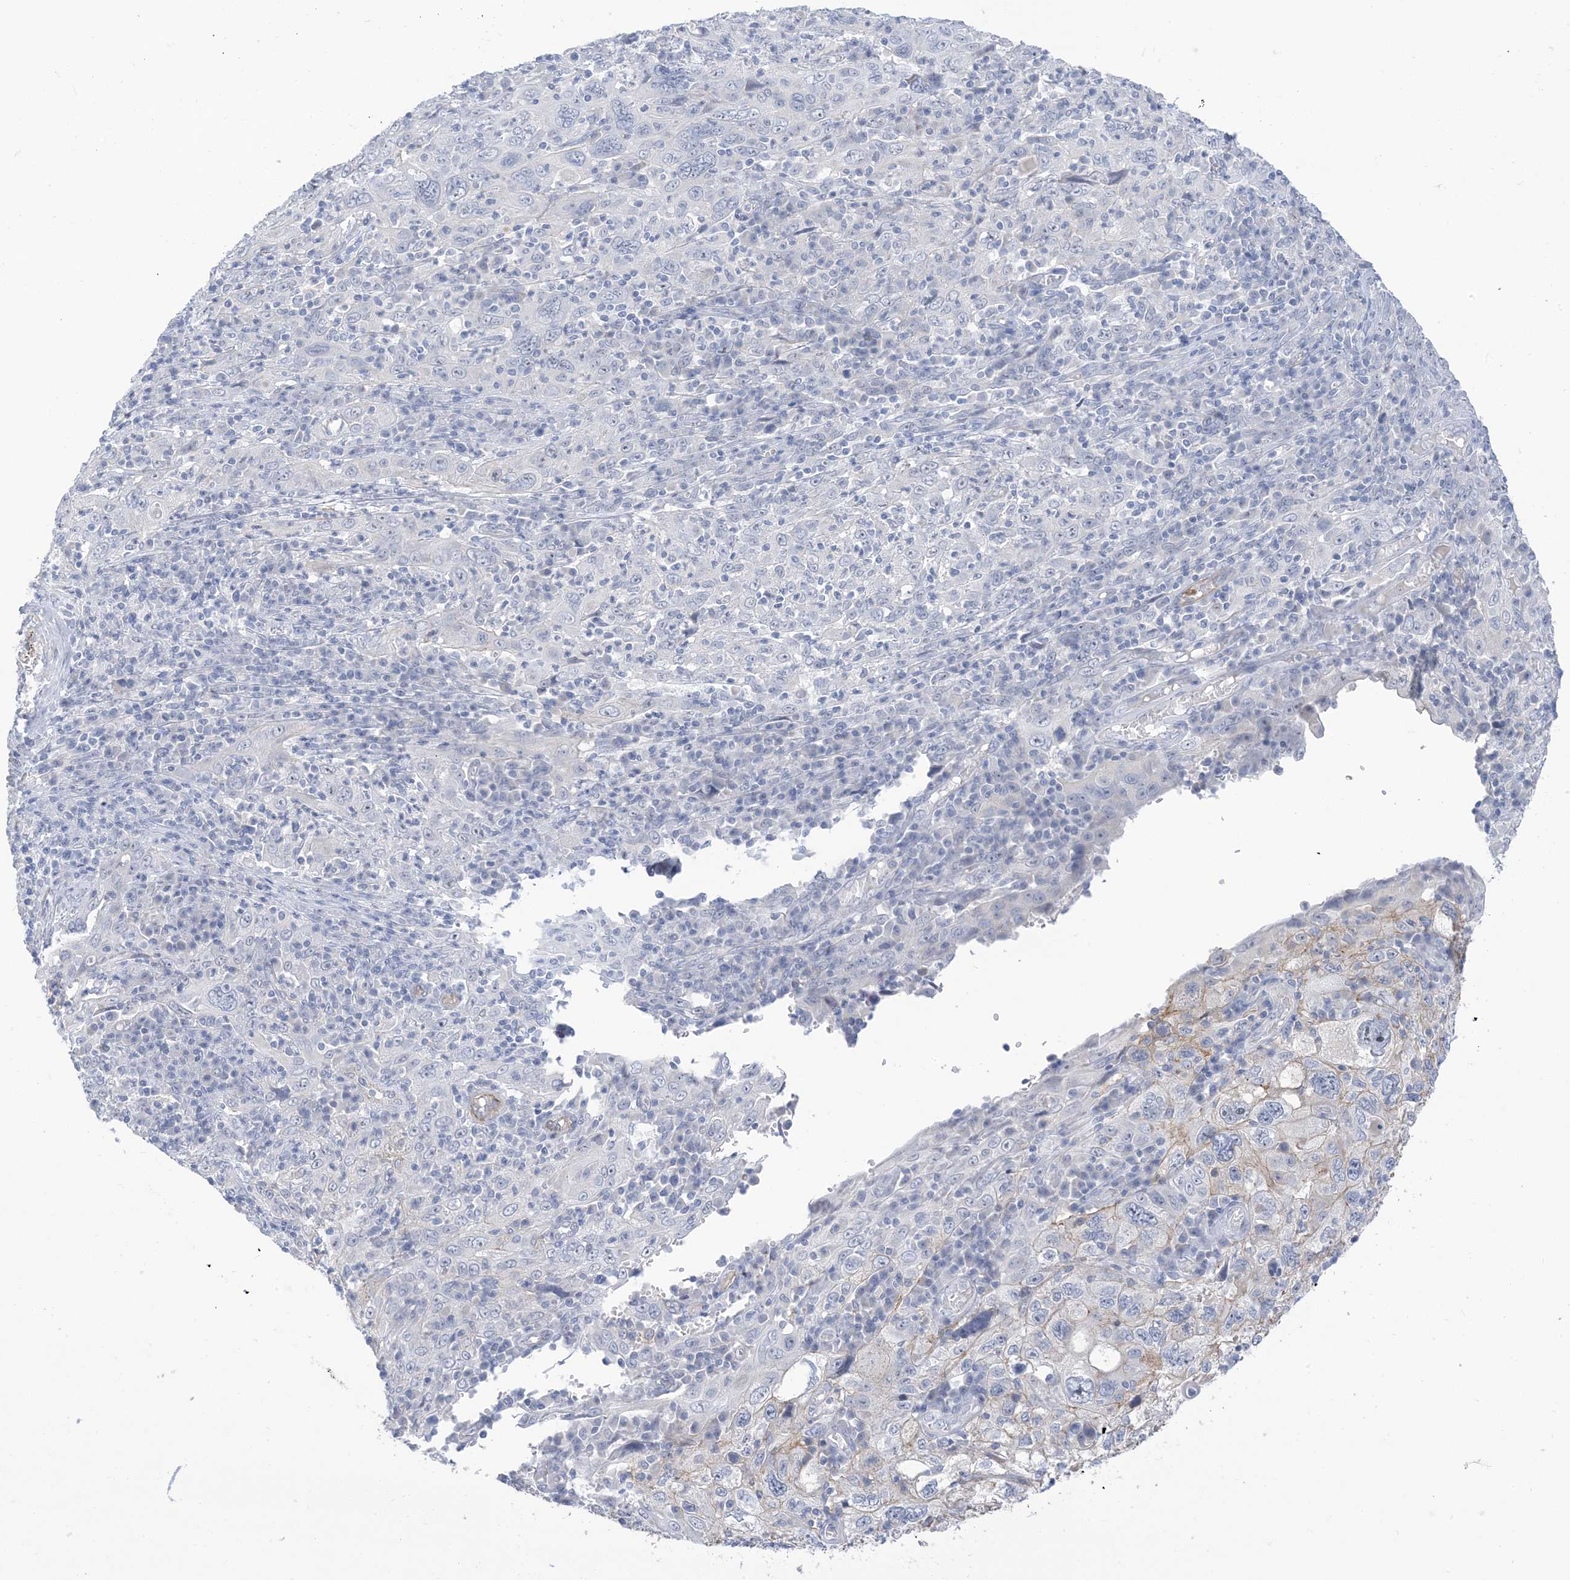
{"staining": {"intensity": "negative", "quantity": "none", "location": "none"}, "tissue": "cervical cancer", "cell_type": "Tumor cells", "image_type": "cancer", "snomed": [{"axis": "morphology", "description": "Squamous cell carcinoma, NOS"}, {"axis": "topography", "description": "Cervix"}], "caption": "An immunohistochemistry micrograph of cervical squamous cell carcinoma is shown. There is no staining in tumor cells of cervical squamous cell carcinoma.", "gene": "IL36B", "patient": {"sex": "female", "age": 46}}